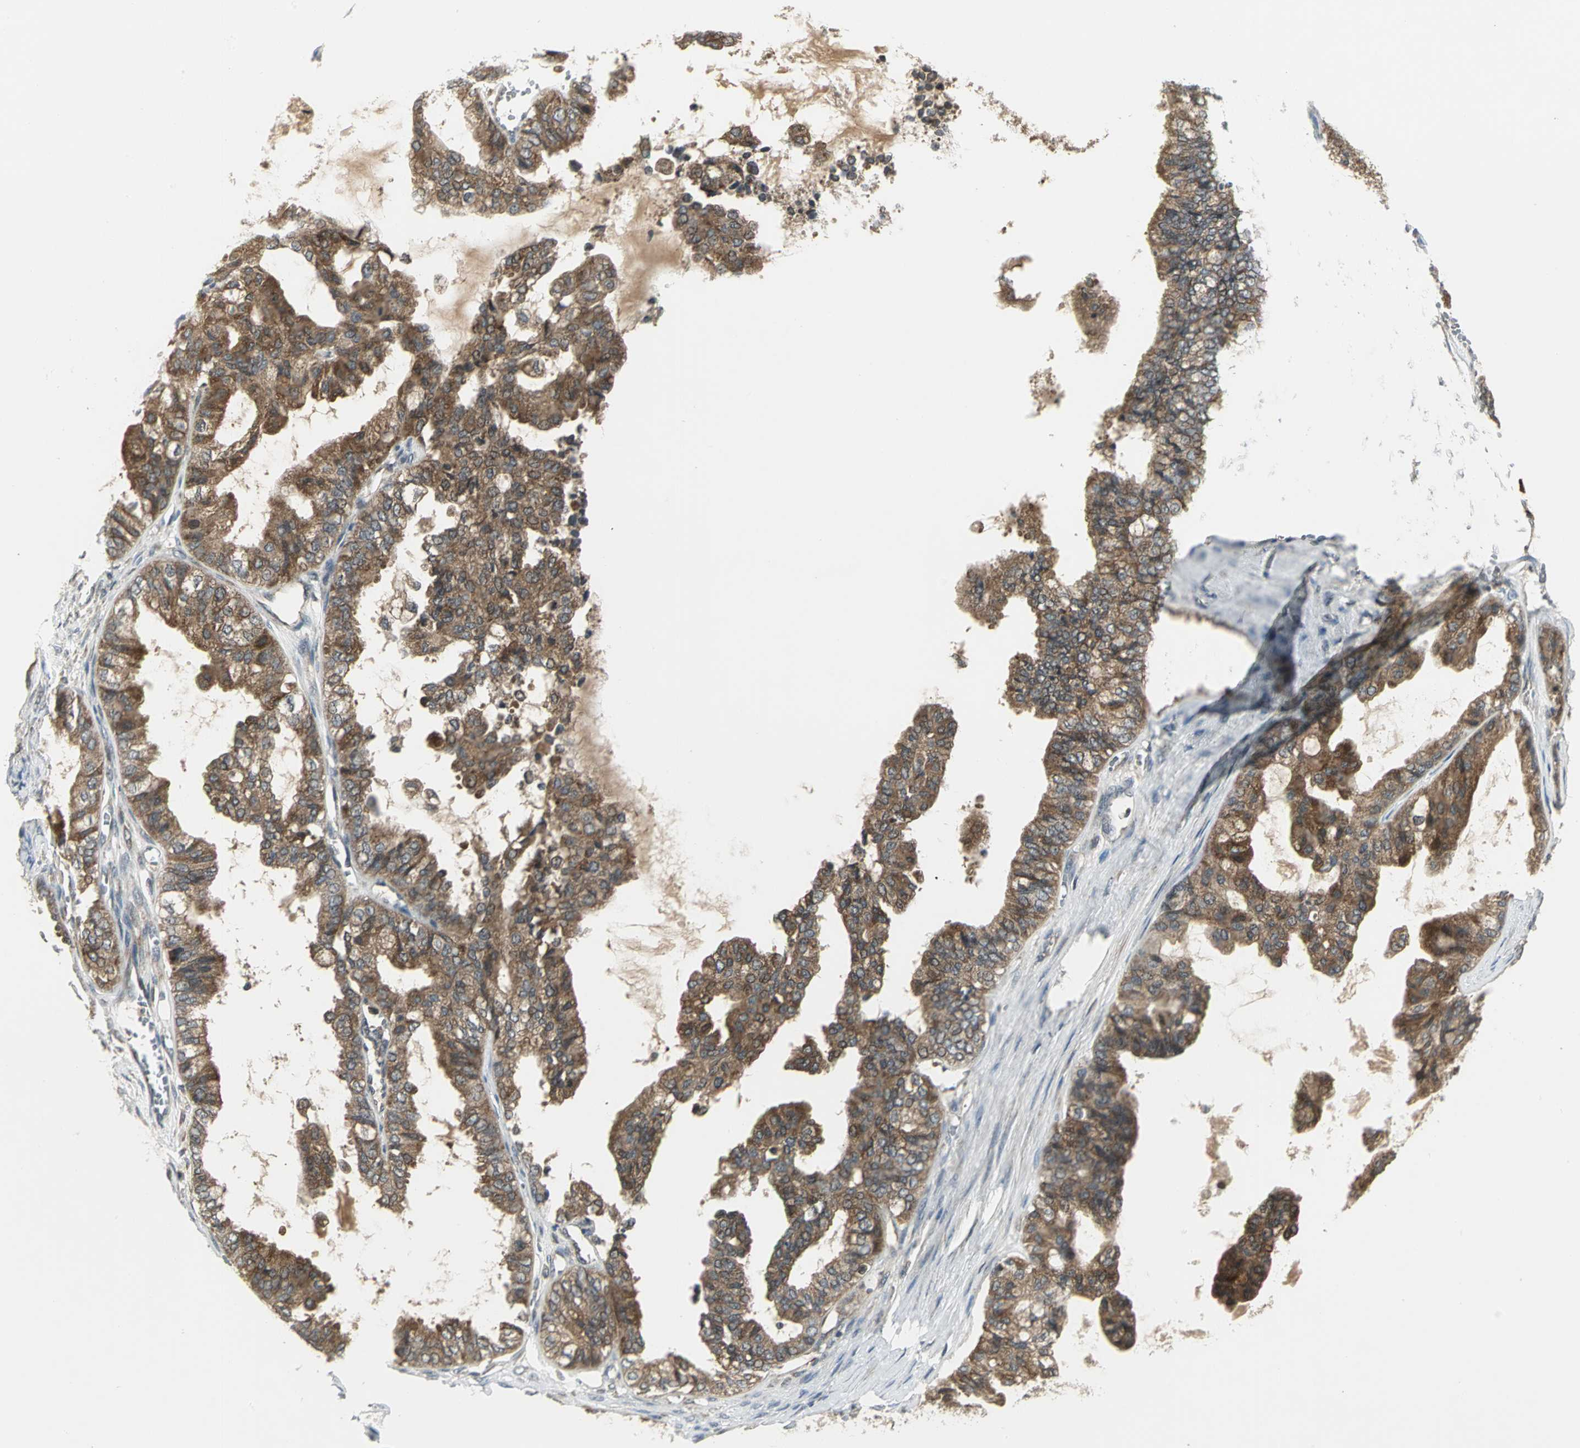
{"staining": {"intensity": "strong", "quantity": ">75%", "location": "cytoplasmic/membranous"}, "tissue": "ovarian cancer", "cell_type": "Tumor cells", "image_type": "cancer", "snomed": [{"axis": "morphology", "description": "Carcinoma, NOS"}, {"axis": "morphology", "description": "Carcinoma, endometroid"}, {"axis": "topography", "description": "Ovary"}], "caption": "Ovarian cancer (carcinoma) stained for a protein (brown) reveals strong cytoplasmic/membranous positive expression in approximately >75% of tumor cells.", "gene": "MAPK8IP3", "patient": {"sex": "female", "age": 50}}